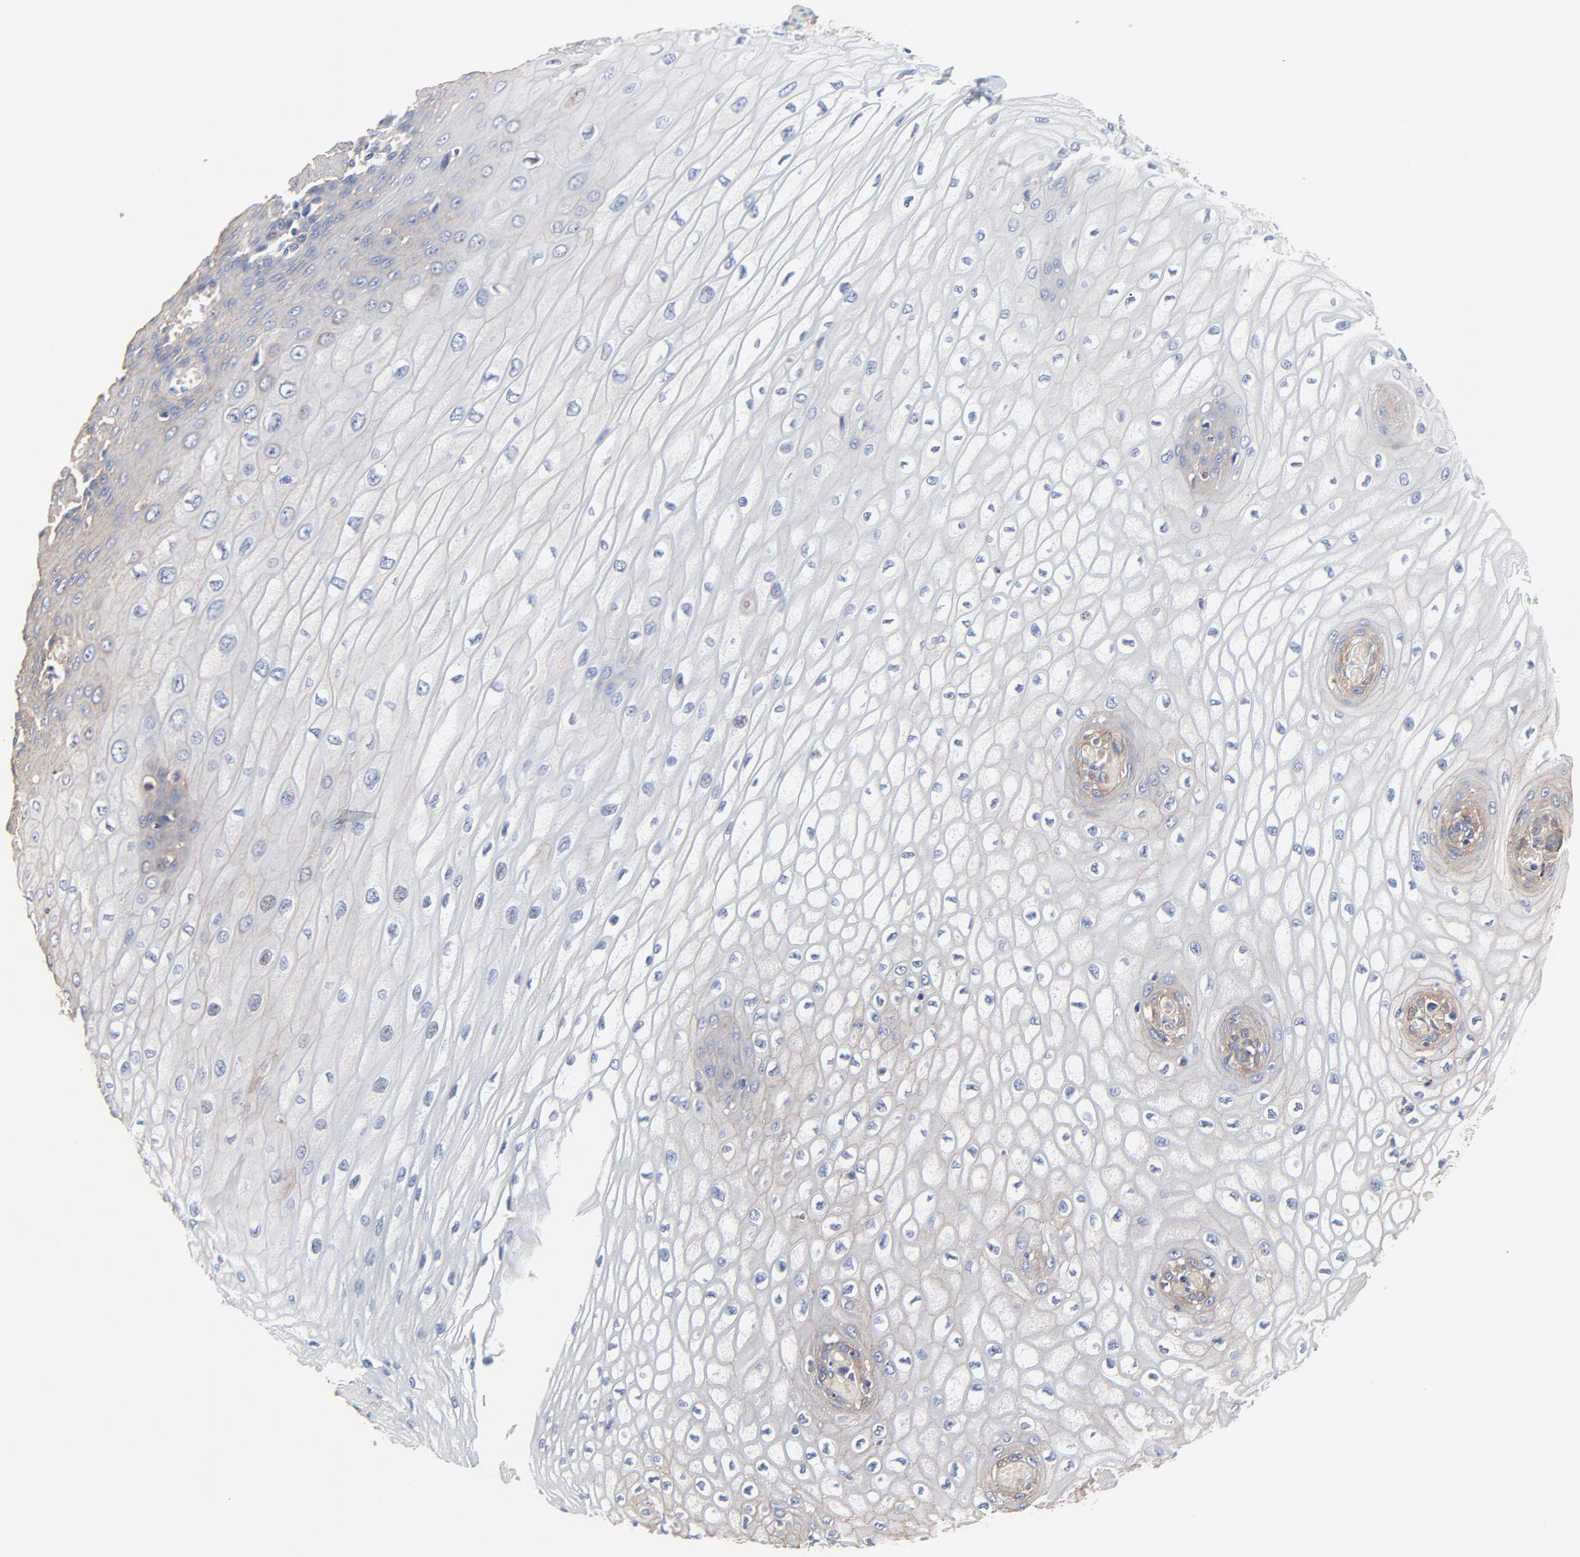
{"staining": {"intensity": "weak", "quantity": "<25%", "location": "cytoplasmic/membranous"}, "tissue": "esophagus", "cell_type": "Squamous epithelial cells", "image_type": "normal", "snomed": [{"axis": "morphology", "description": "Normal tissue, NOS"}, {"axis": "topography", "description": "Esophagus"}], "caption": "Squamous epithelial cells are negative for brown protein staining in normal esophagus.", "gene": "NXF3", "patient": {"sex": "male", "age": 65}}